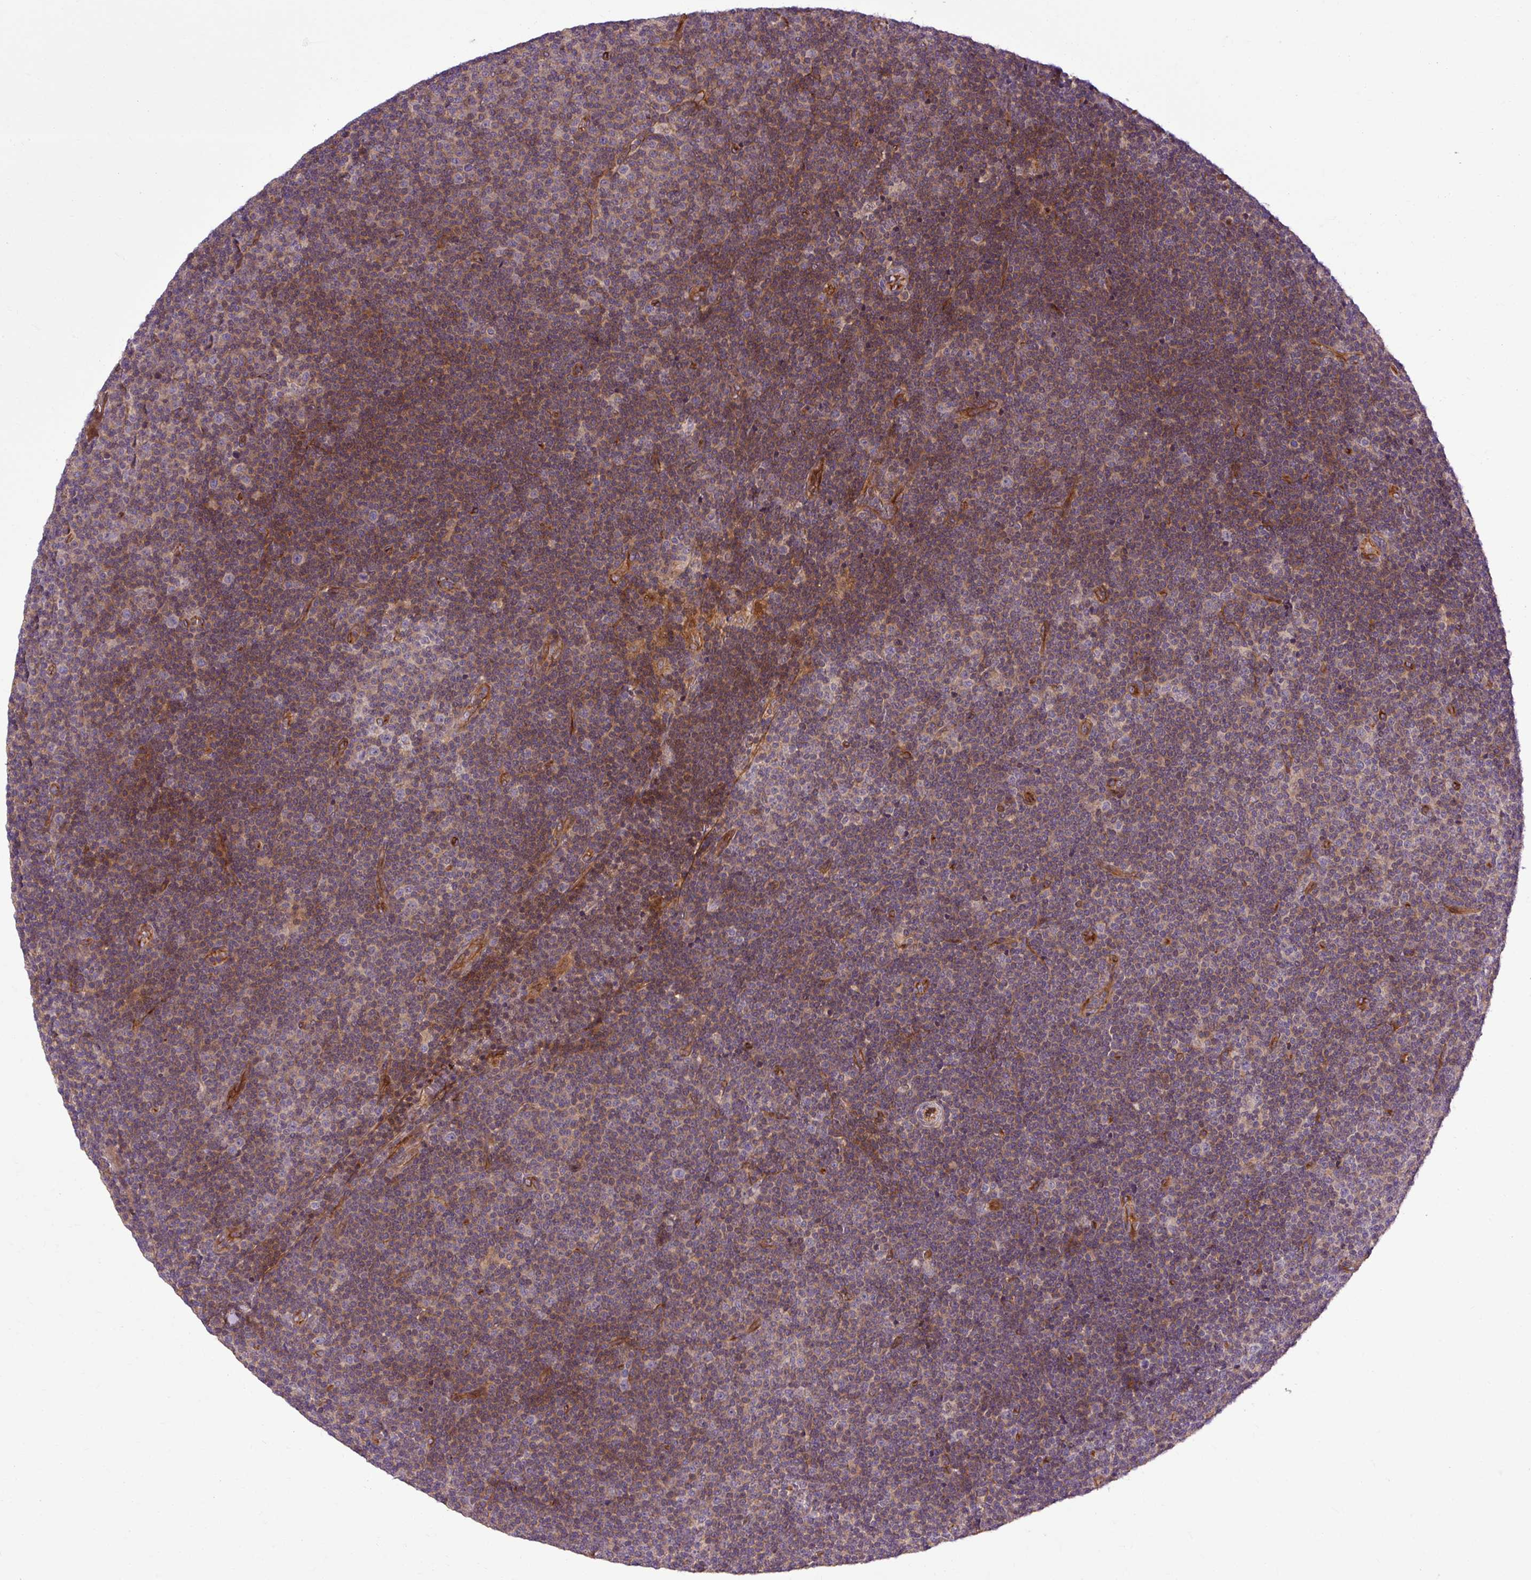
{"staining": {"intensity": "moderate", "quantity": "<25%", "location": "cytoplasmic/membranous"}, "tissue": "lymphoma", "cell_type": "Tumor cells", "image_type": "cancer", "snomed": [{"axis": "morphology", "description": "Malignant lymphoma, non-Hodgkin's type, Low grade"}, {"axis": "topography", "description": "Lymph node"}], "caption": "IHC (DAB) staining of human lymphoma reveals moderate cytoplasmic/membranous protein expression in about <25% of tumor cells.", "gene": "CCDC93", "patient": {"sex": "male", "age": 48}}